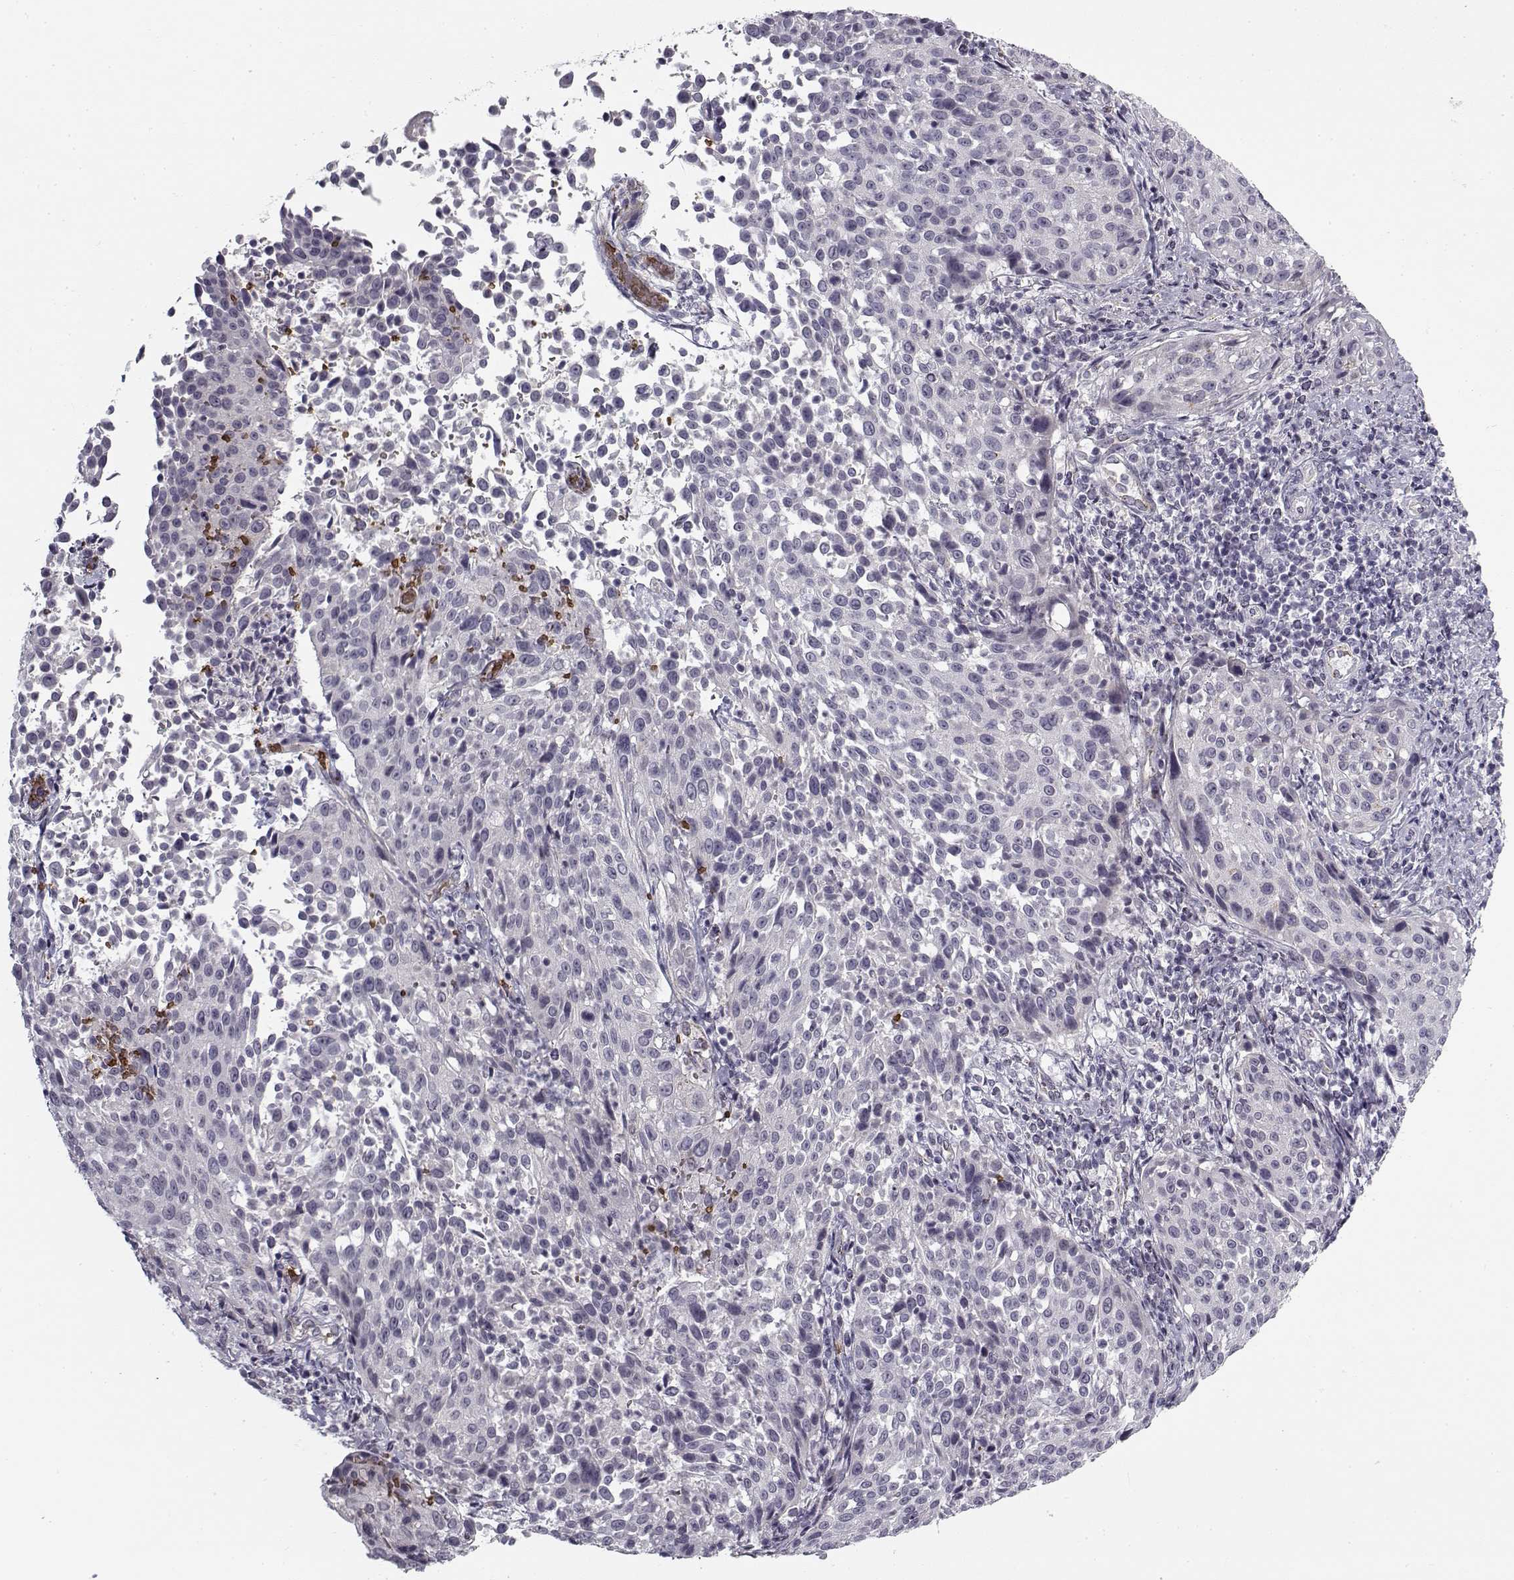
{"staining": {"intensity": "negative", "quantity": "none", "location": "none"}, "tissue": "cervical cancer", "cell_type": "Tumor cells", "image_type": "cancer", "snomed": [{"axis": "morphology", "description": "Squamous cell carcinoma, NOS"}, {"axis": "topography", "description": "Cervix"}], "caption": "A high-resolution photomicrograph shows immunohistochemistry (IHC) staining of cervical cancer, which shows no significant staining in tumor cells.", "gene": "SNCA", "patient": {"sex": "female", "age": 26}}